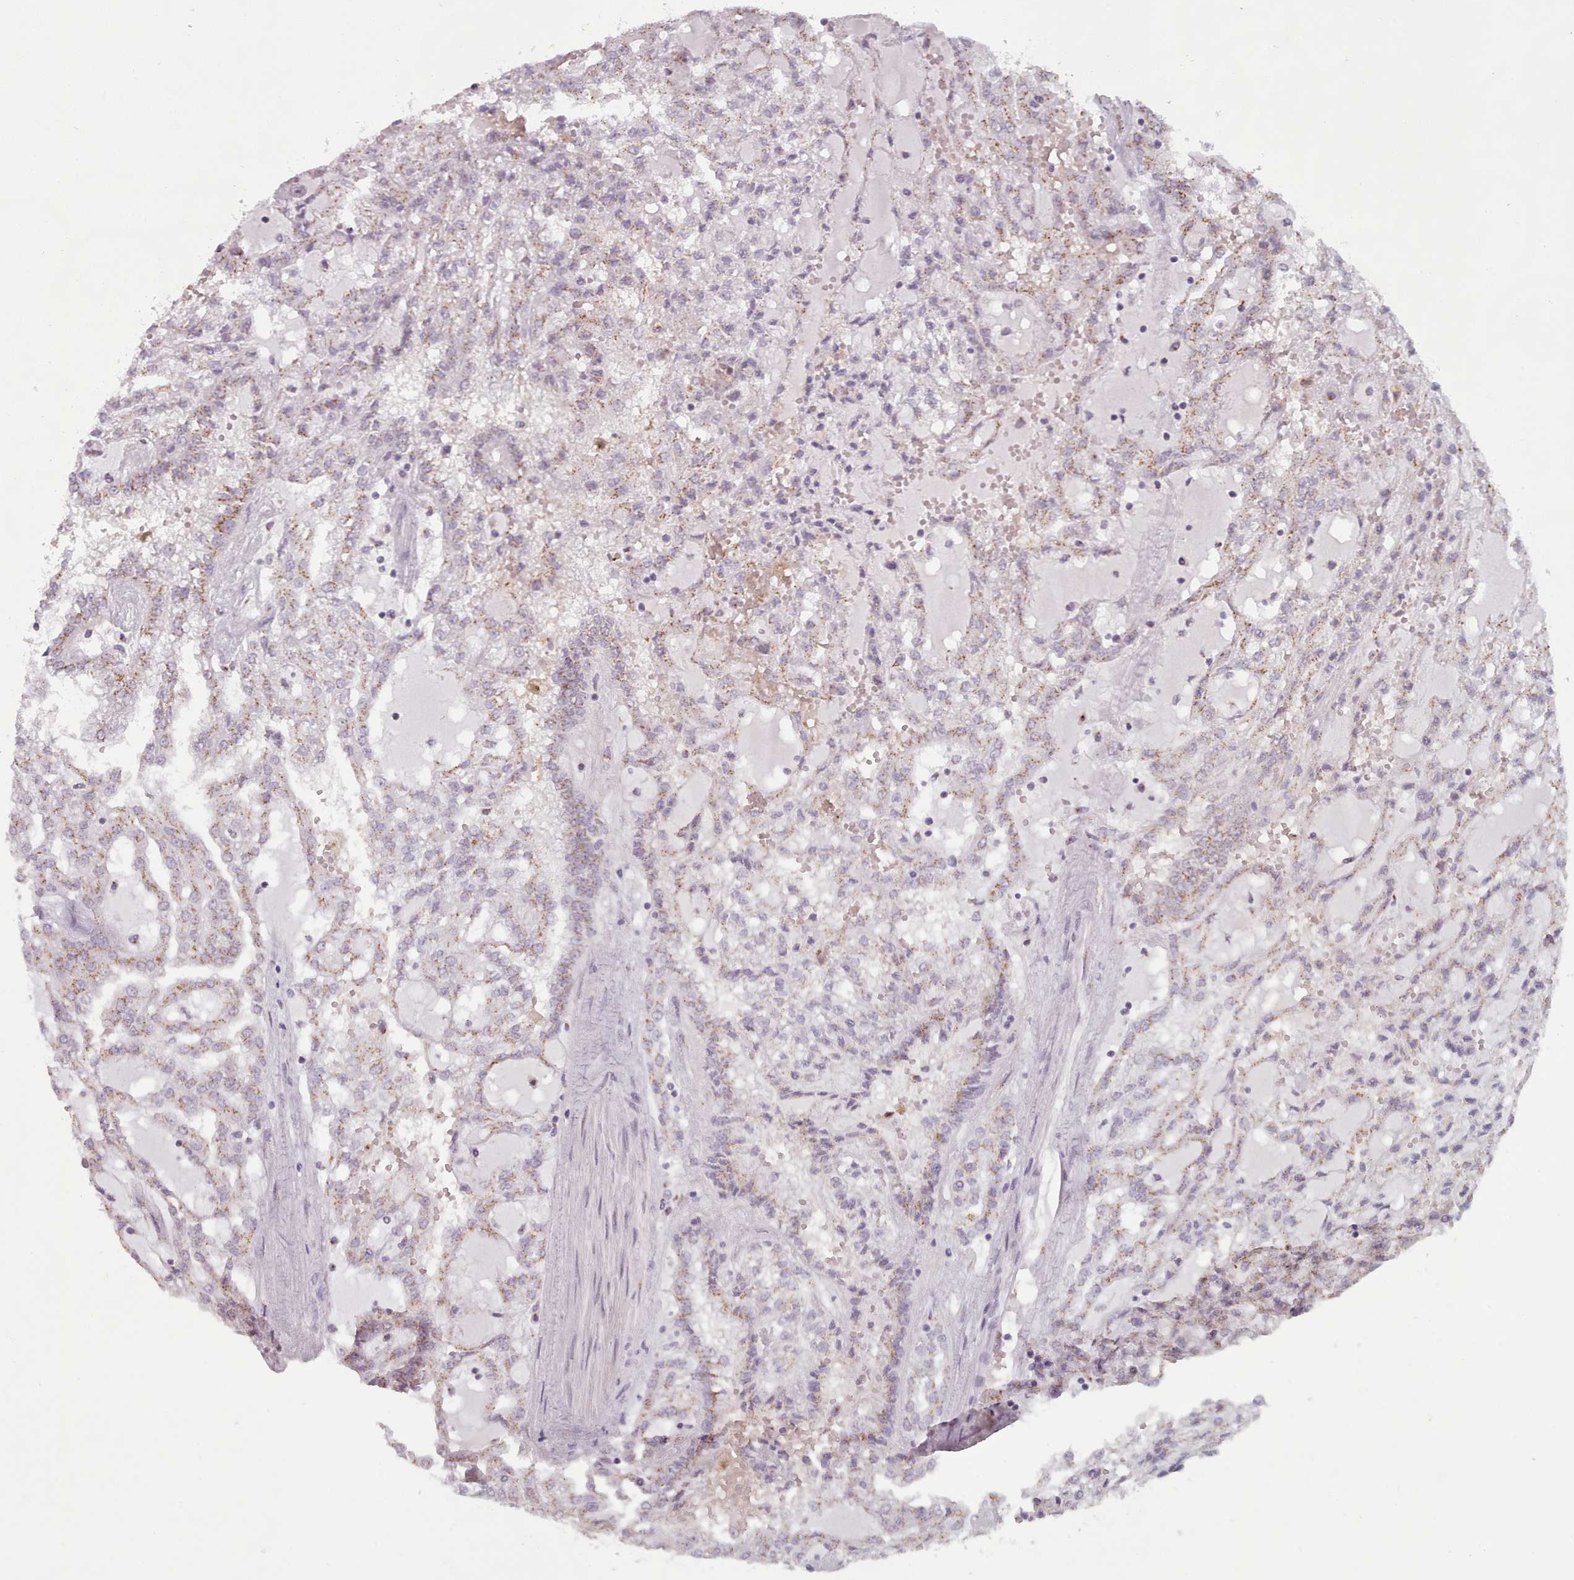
{"staining": {"intensity": "moderate", "quantity": "25%-75%", "location": "cytoplasmic/membranous"}, "tissue": "renal cancer", "cell_type": "Tumor cells", "image_type": "cancer", "snomed": [{"axis": "morphology", "description": "Adenocarcinoma, NOS"}, {"axis": "topography", "description": "Kidney"}], "caption": "Protein expression analysis of renal cancer reveals moderate cytoplasmic/membranous positivity in approximately 25%-75% of tumor cells. (DAB IHC with brightfield microscopy, high magnification).", "gene": "MAN1B1", "patient": {"sex": "male", "age": 63}}